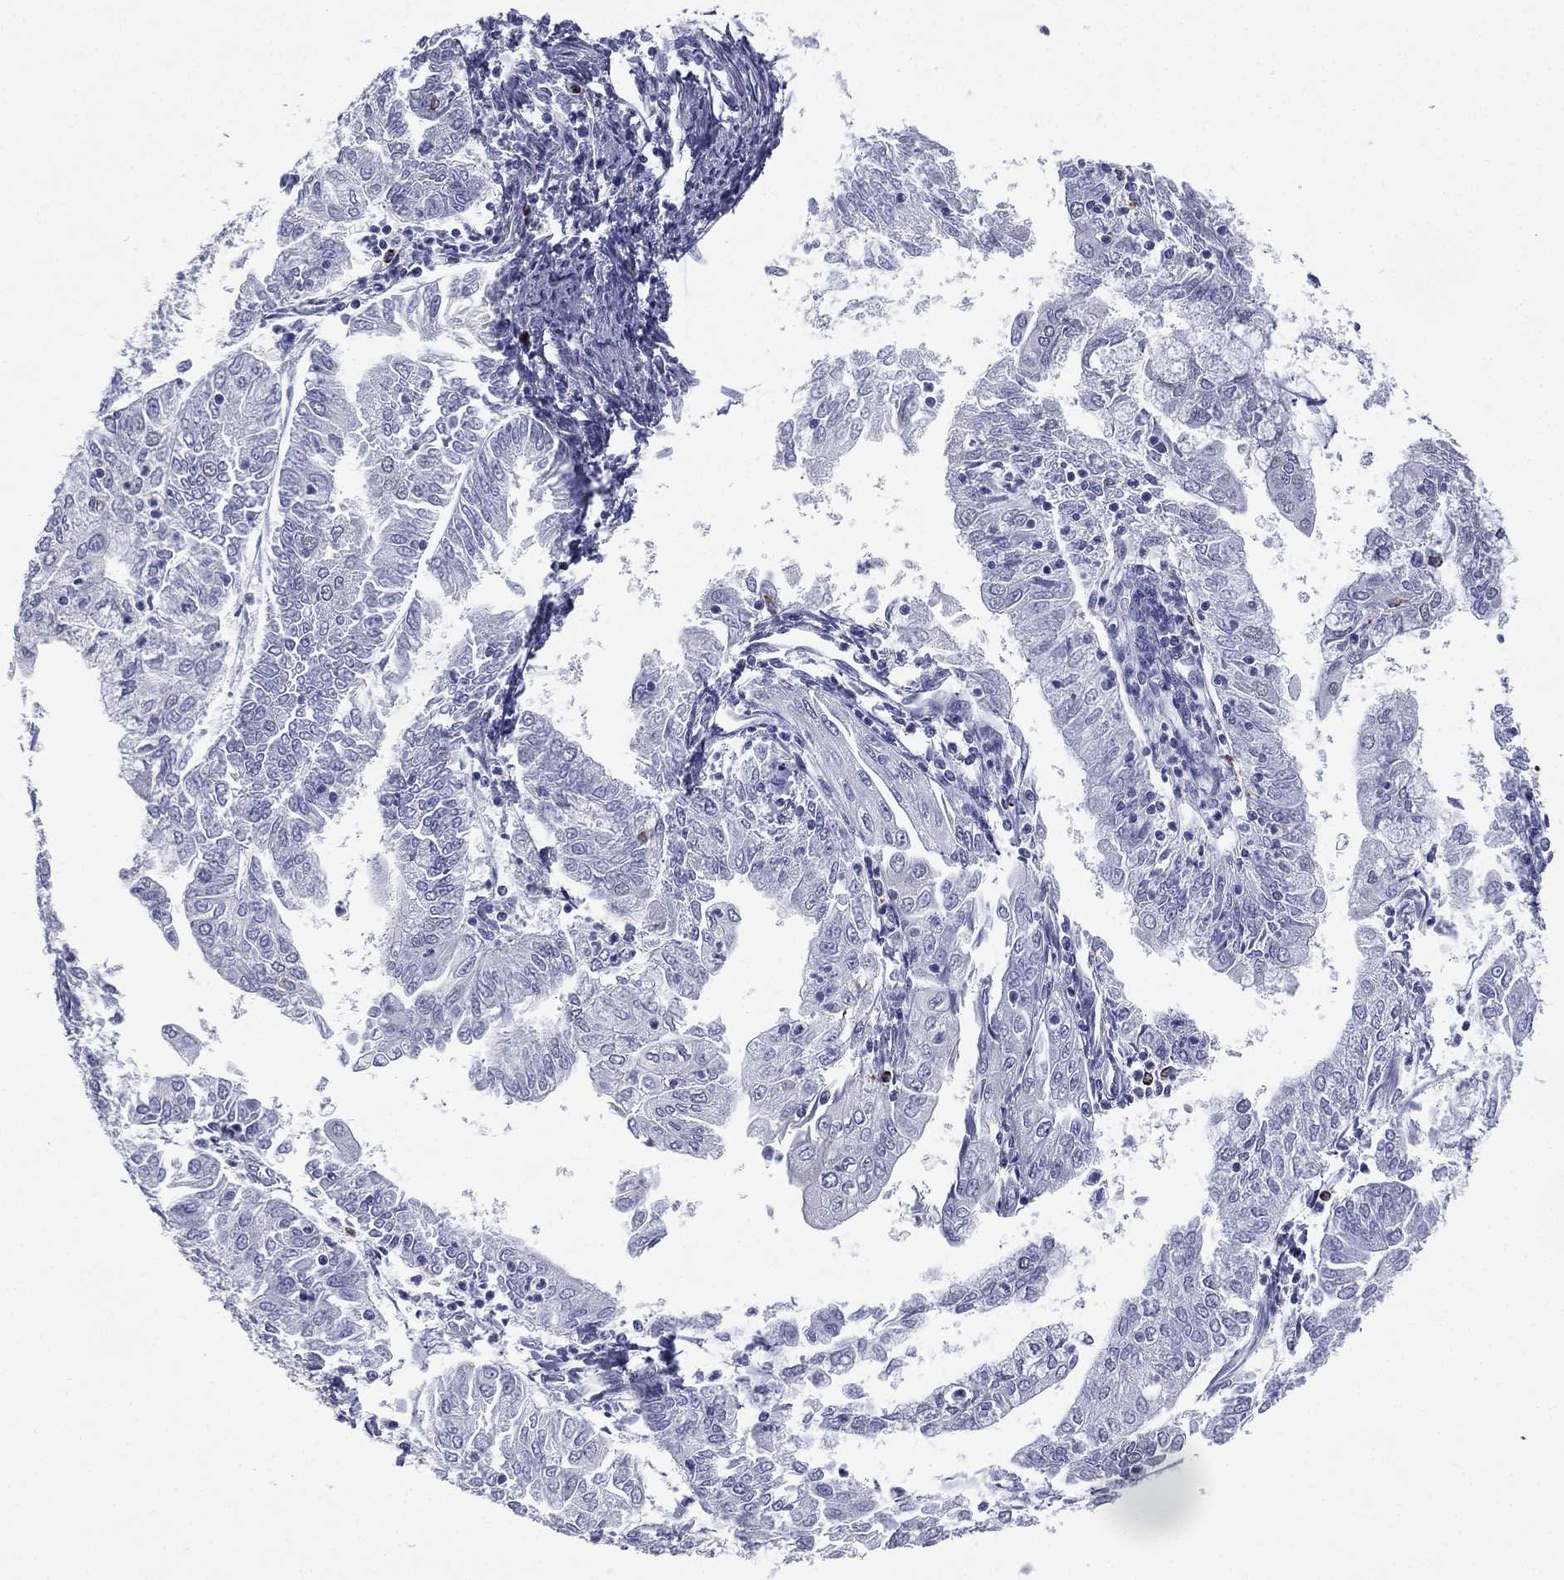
{"staining": {"intensity": "negative", "quantity": "none", "location": "none"}, "tissue": "endometrial cancer", "cell_type": "Tumor cells", "image_type": "cancer", "snomed": [{"axis": "morphology", "description": "Adenocarcinoma, NOS"}, {"axis": "topography", "description": "Endometrium"}], "caption": "High magnification brightfield microscopy of adenocarcinoma (endometrial) stained with DAB (brown) and counterstained with hematoxylin (blue): tumor cells show no significant expression.", "gene": "HLA-DOA", "patient": {"sex": "female", "age": 56}}